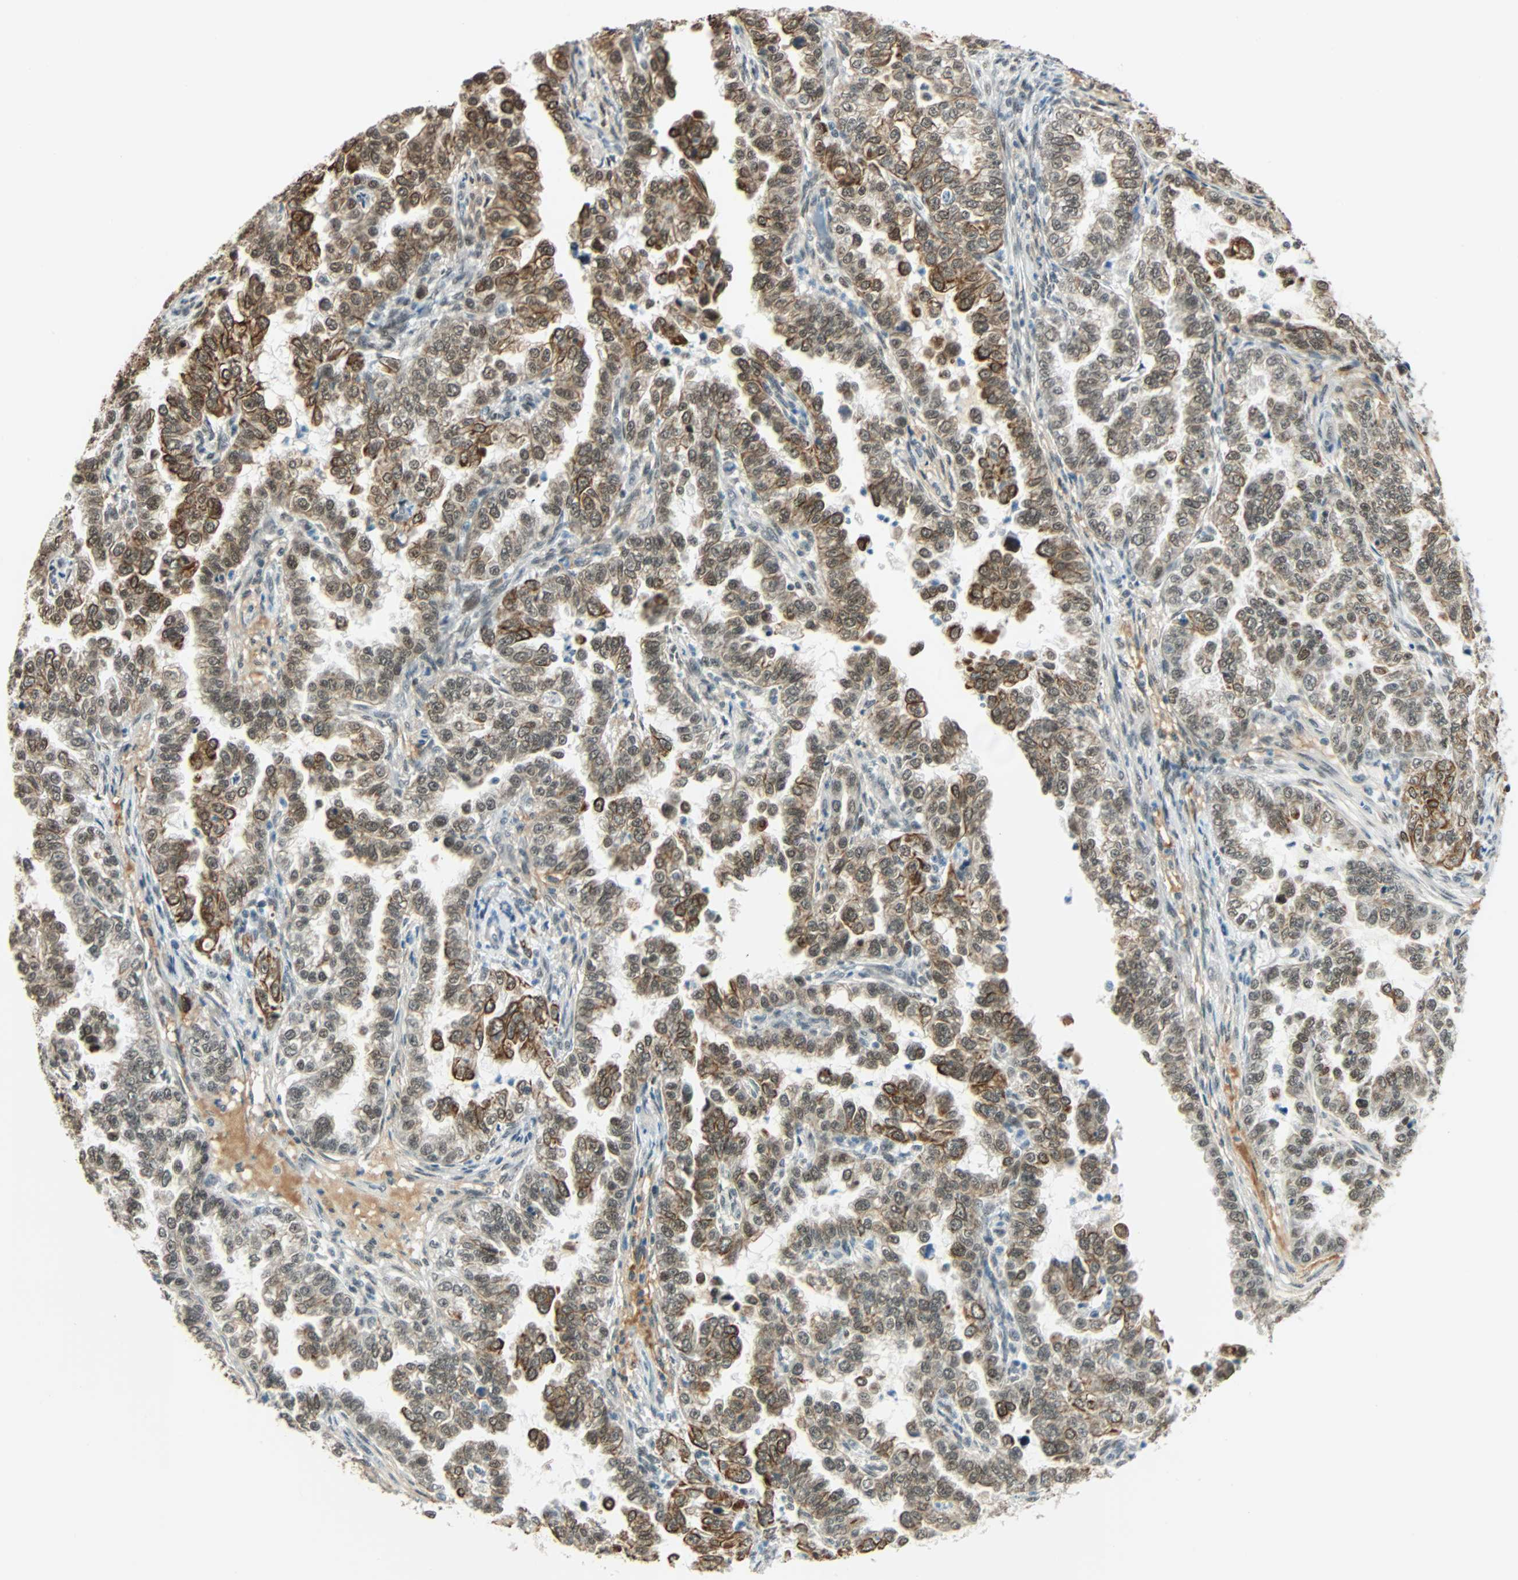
{"staining": {"intensity": "strong", "quantity": ">75%", "location": "cytoplasmic/membranous,nuclear"}, "tissue": "endometrial cancer", "cell_type": "Tumor cells", "image_type": "cancer", "snomed": [{"axis": "morphology", "description": "Adenocarcinoma, NOS"}, {"axis": "topography", "description": "Endometrium"}], "caption": "Protein staining demonstrates strong cytoplasmic/membranous and nuclear positivity in about >75% of tumor cells in endometrial adenocarcinoma.", "gene": "NELFE", "patient": {"sex": "female", "age": 85}}